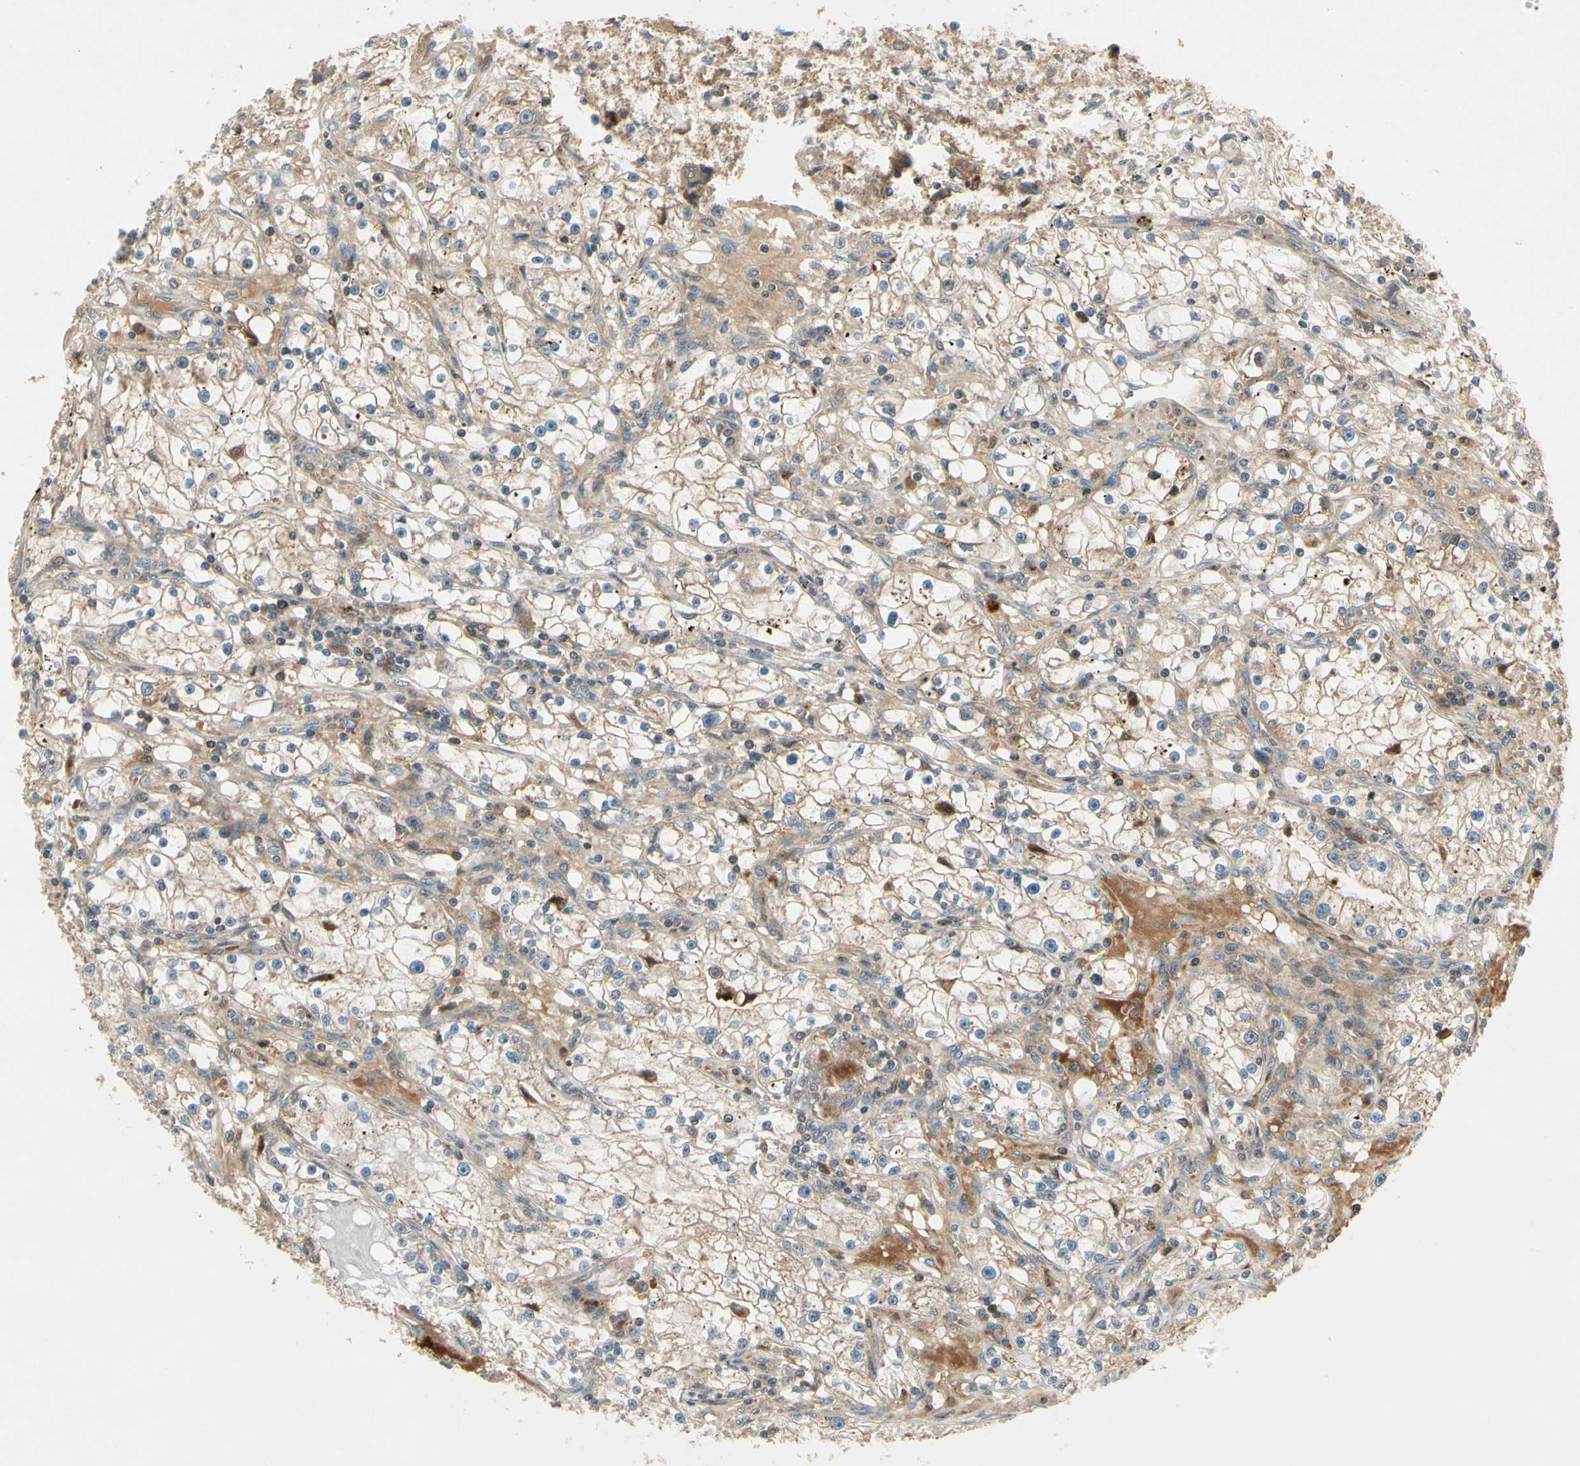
{"staining": {"intensity": "weak", "quantity": ">75%", "location": "cytoplasmic/membranous"}, "tissue": "renal cancer", "cell_type": "Tumor cells", "image_type": "cancer", "snomed": [{"axis": "morphology", "description": "Adenocarcinoma, NOS"}, {"axis": "topography", "description": "Kidney"}], "caption": "A low amount of weak cytoplasmic/membranous staining is present in approximately >75% of tumor cells in renal cancer tissue.", "gene": "ACVR1C", "patient": {"sex": "male", "age": 56}}